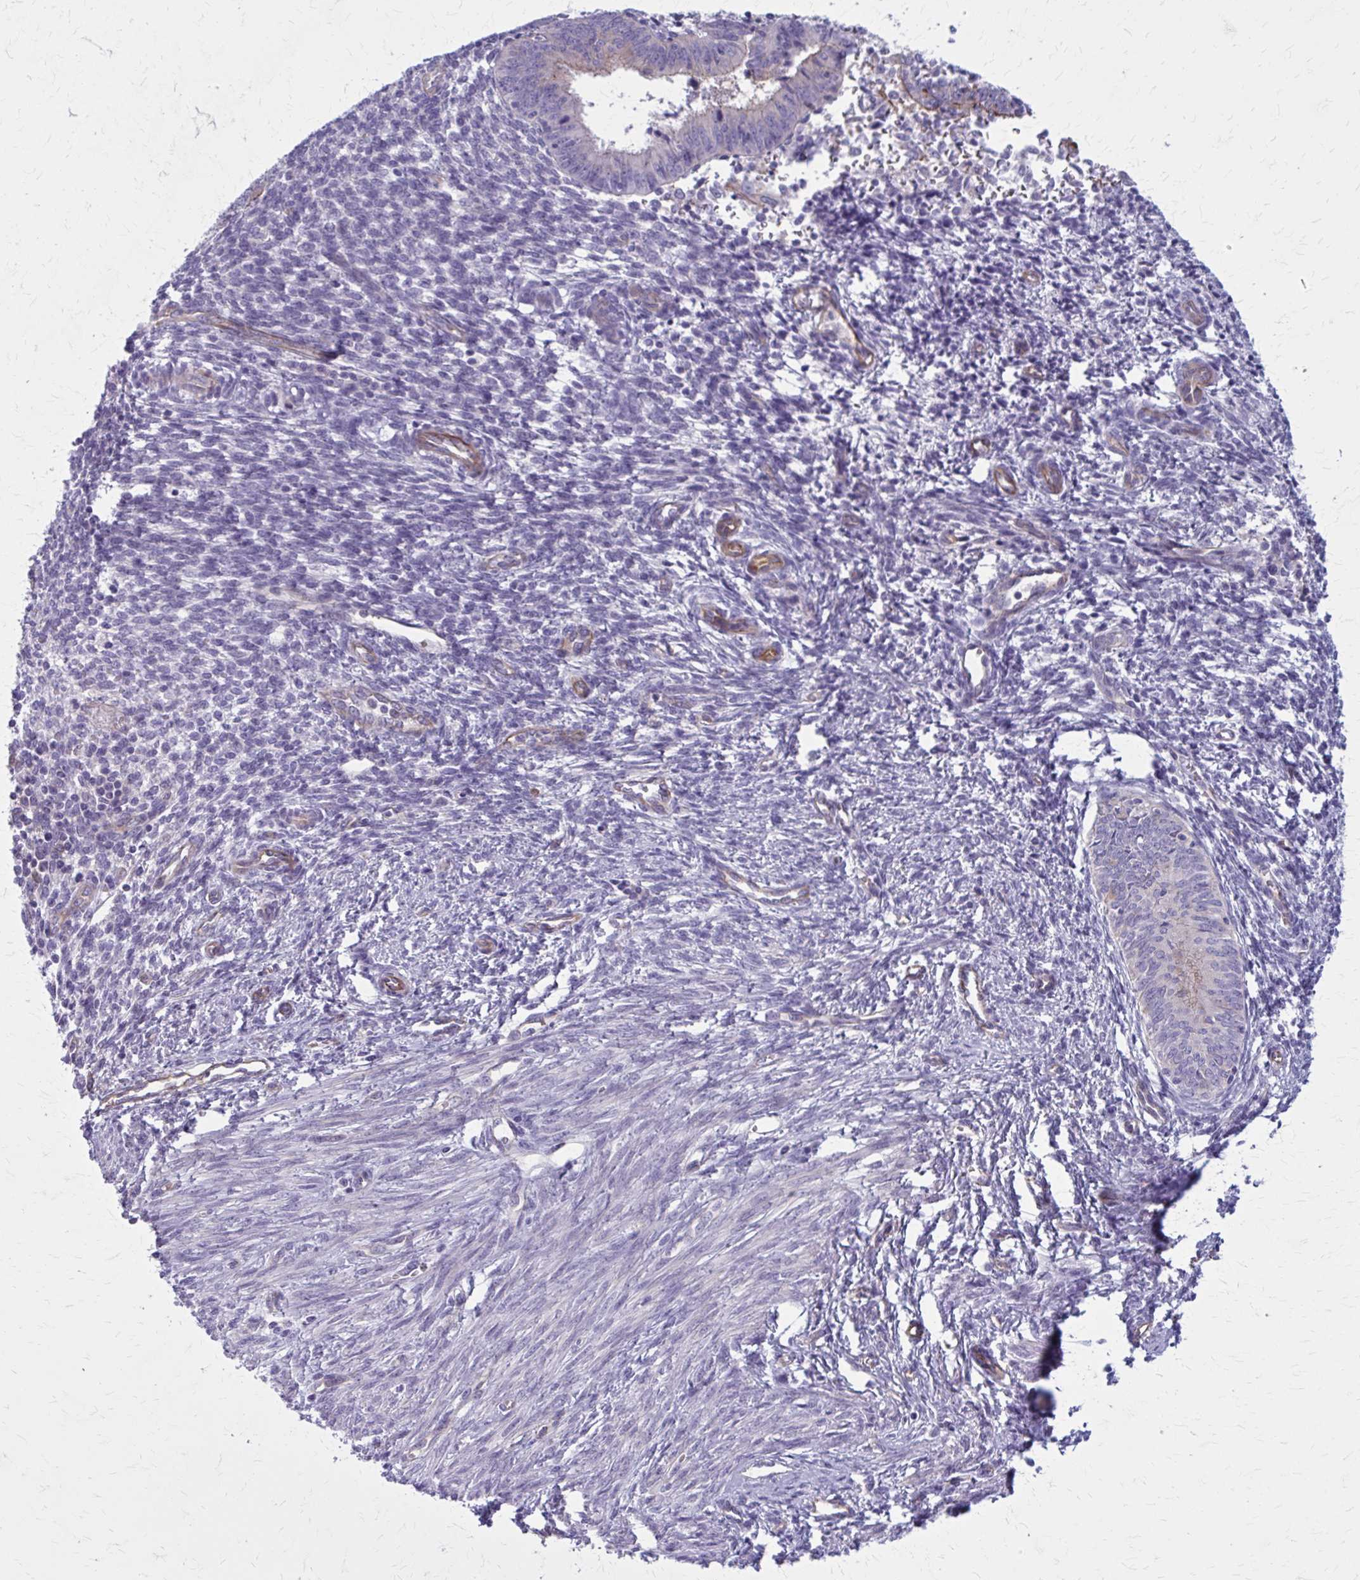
{"staining": {"intensity": "weak", "quantity": "<25%", "location": "cytoplasmic/membranous"}, "tissue": "endometrial cancer", "cell_type": "Tumor cells", "image_type": "cancer", "snomed": [{"axis": "morphology", "description": "Adenocarcinoma, NOS"}, {"axis": "topography", "description": "Endometrium"}], "caption": "The micrograph displays no staining of tumor cells in endometrial cancer.", "gene": "ZDHHC7", "patient": {"sex": "female", "age": 50}}